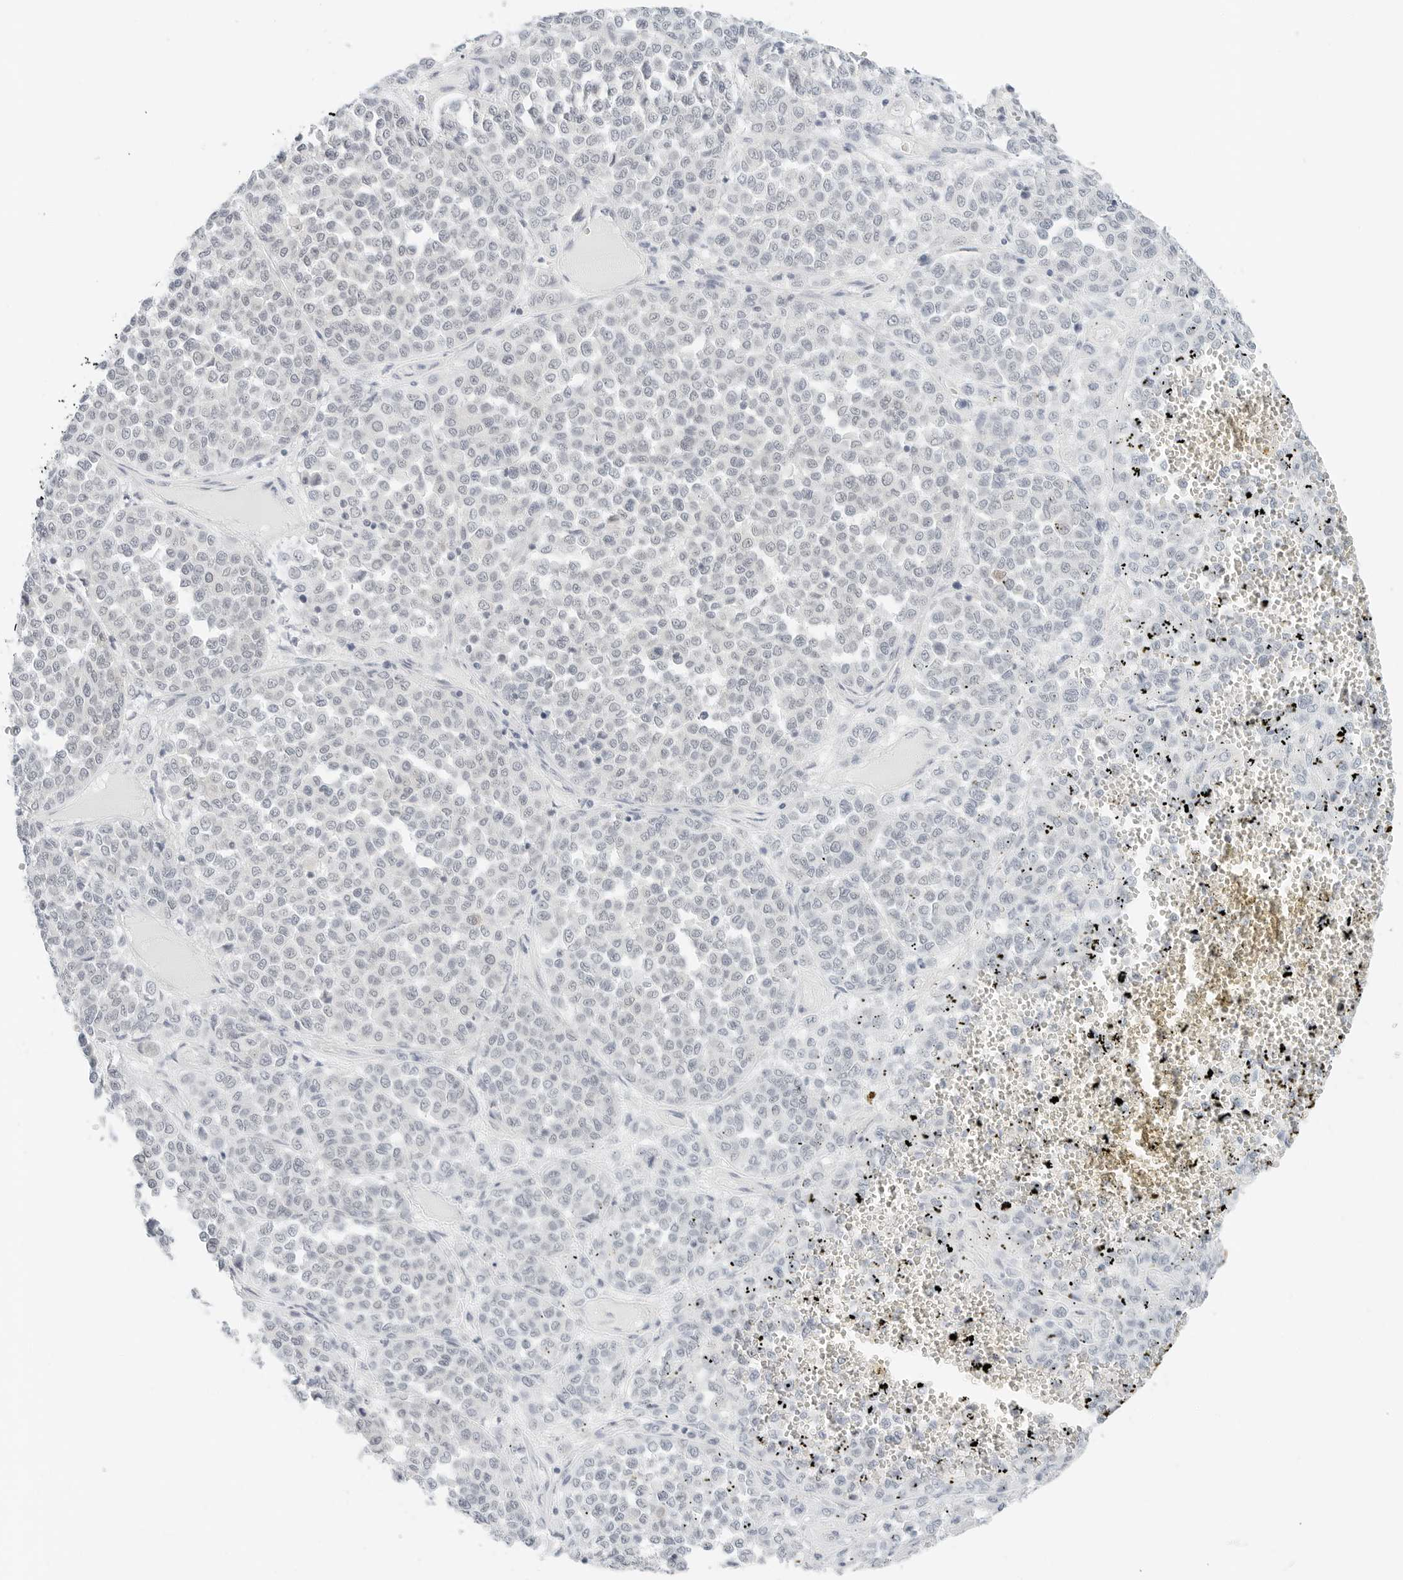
{"staining": {"intensity": "negative", "quantity": "none", "location": "none"}, "tissue": "melanoma", "cell_type": "Tumor cells", "image_type": "cancer", "snomed": [{"axis": "morphology", "description": "Malignant melanoma, Metastatic site"}, {"axis": "topography", "description": "Pancreas"}], "caption": "Melanoma was stained to show a protein in brown. There is no significant staining in tumor cells.", "gene": "CCSAP", "patient": {"sex": "female", "age": 30}}